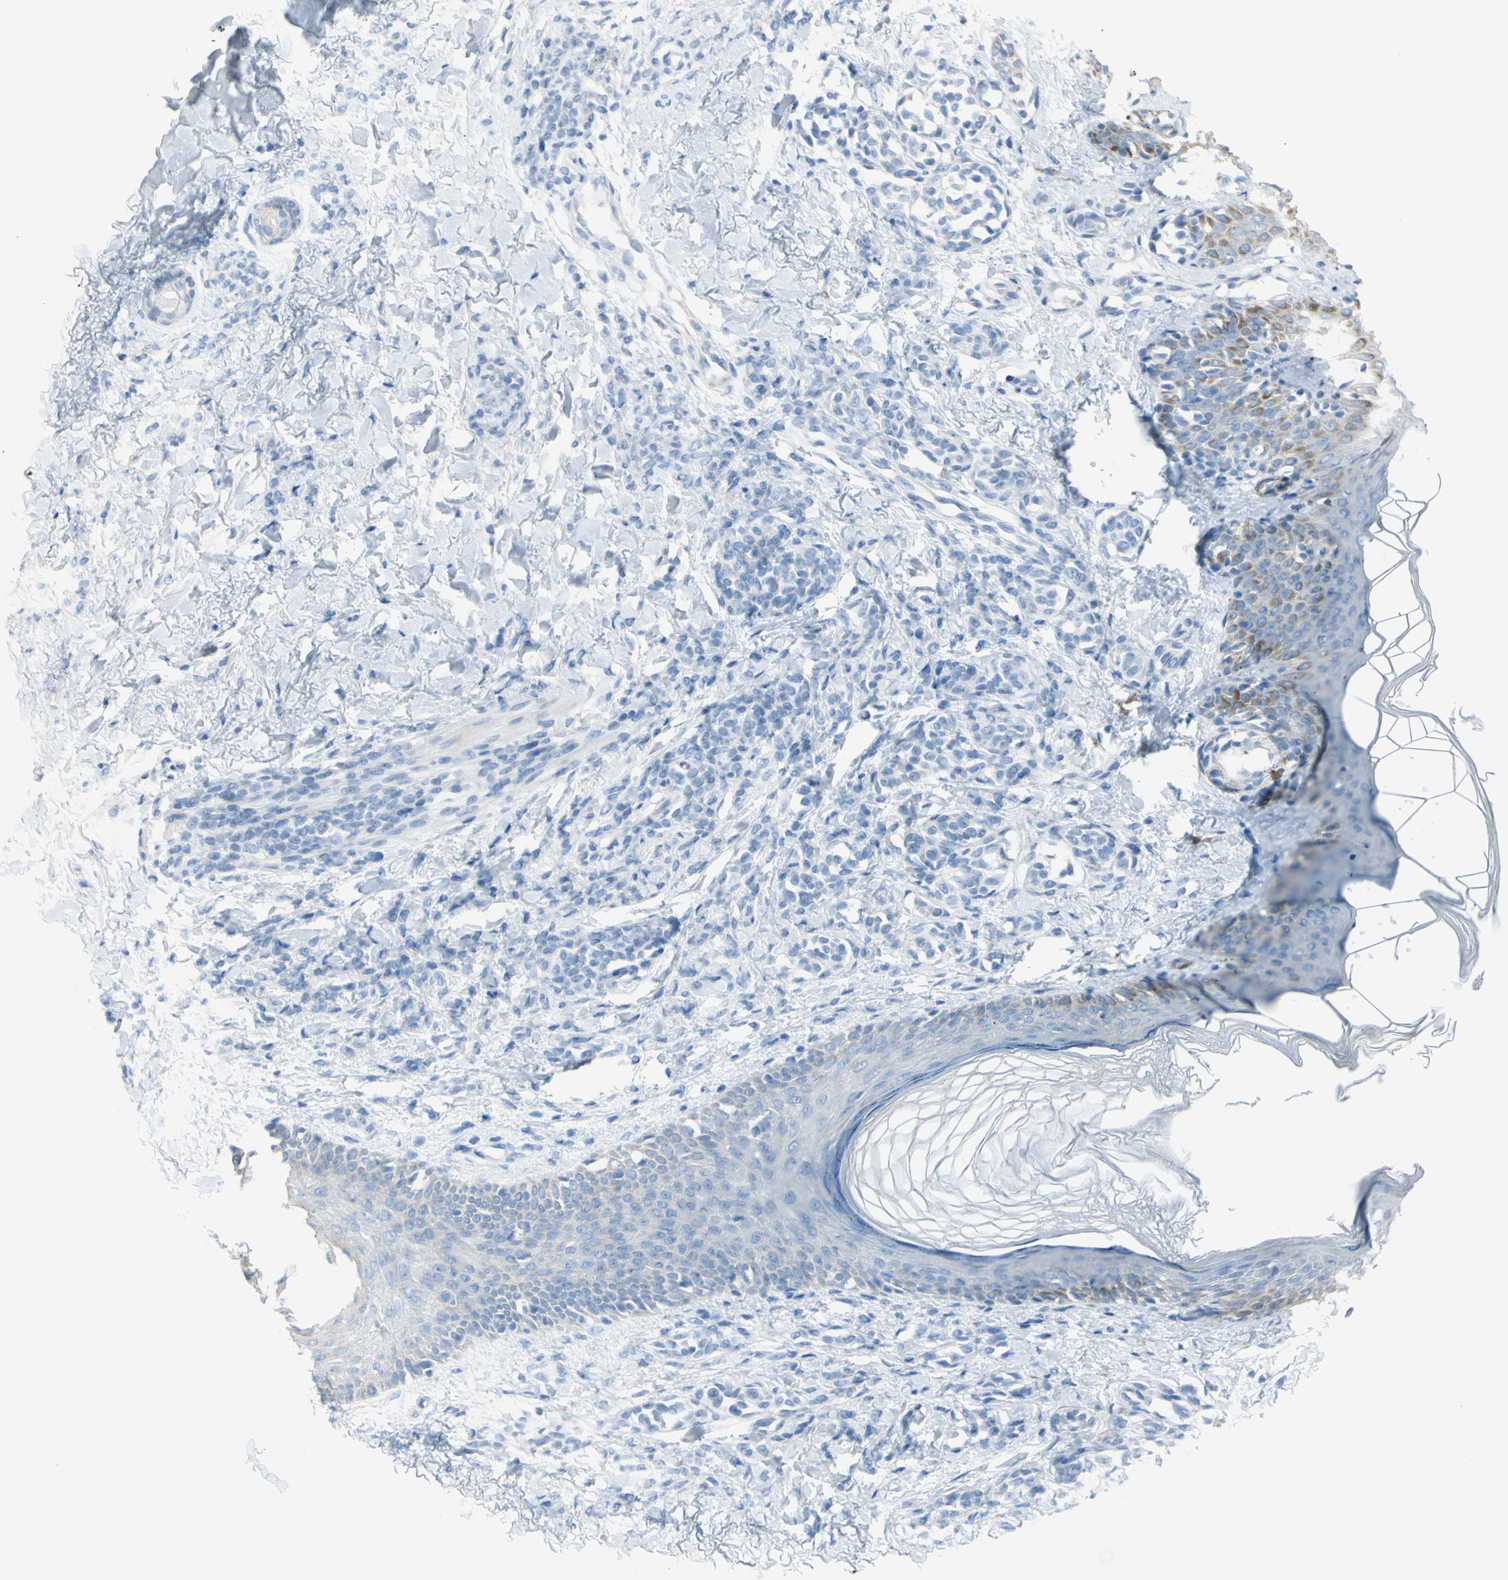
{"staining": {"intensity": "negative", "quantity": "none", "location": "none"}, "tissue": "skin", "cell_type": "Fibroblasts", "image_type": "normal", "snomed": [{"axis": "morphology", "description": "Normal tissue, NOS"}, {"axis": "topography", "description": "Skin"}], "caption": "This is a micrograph of immunohistochemistry staining of normal skin, which shows no staining in fibroblasts. (Stains: DAB immunohistochemistry (IHC) with hematoxylin counter stain, Microscopy: brightfield microscopy at high magnification).", "gene": "TFPI2", "patient": {"sex": "male", "age": 16}}